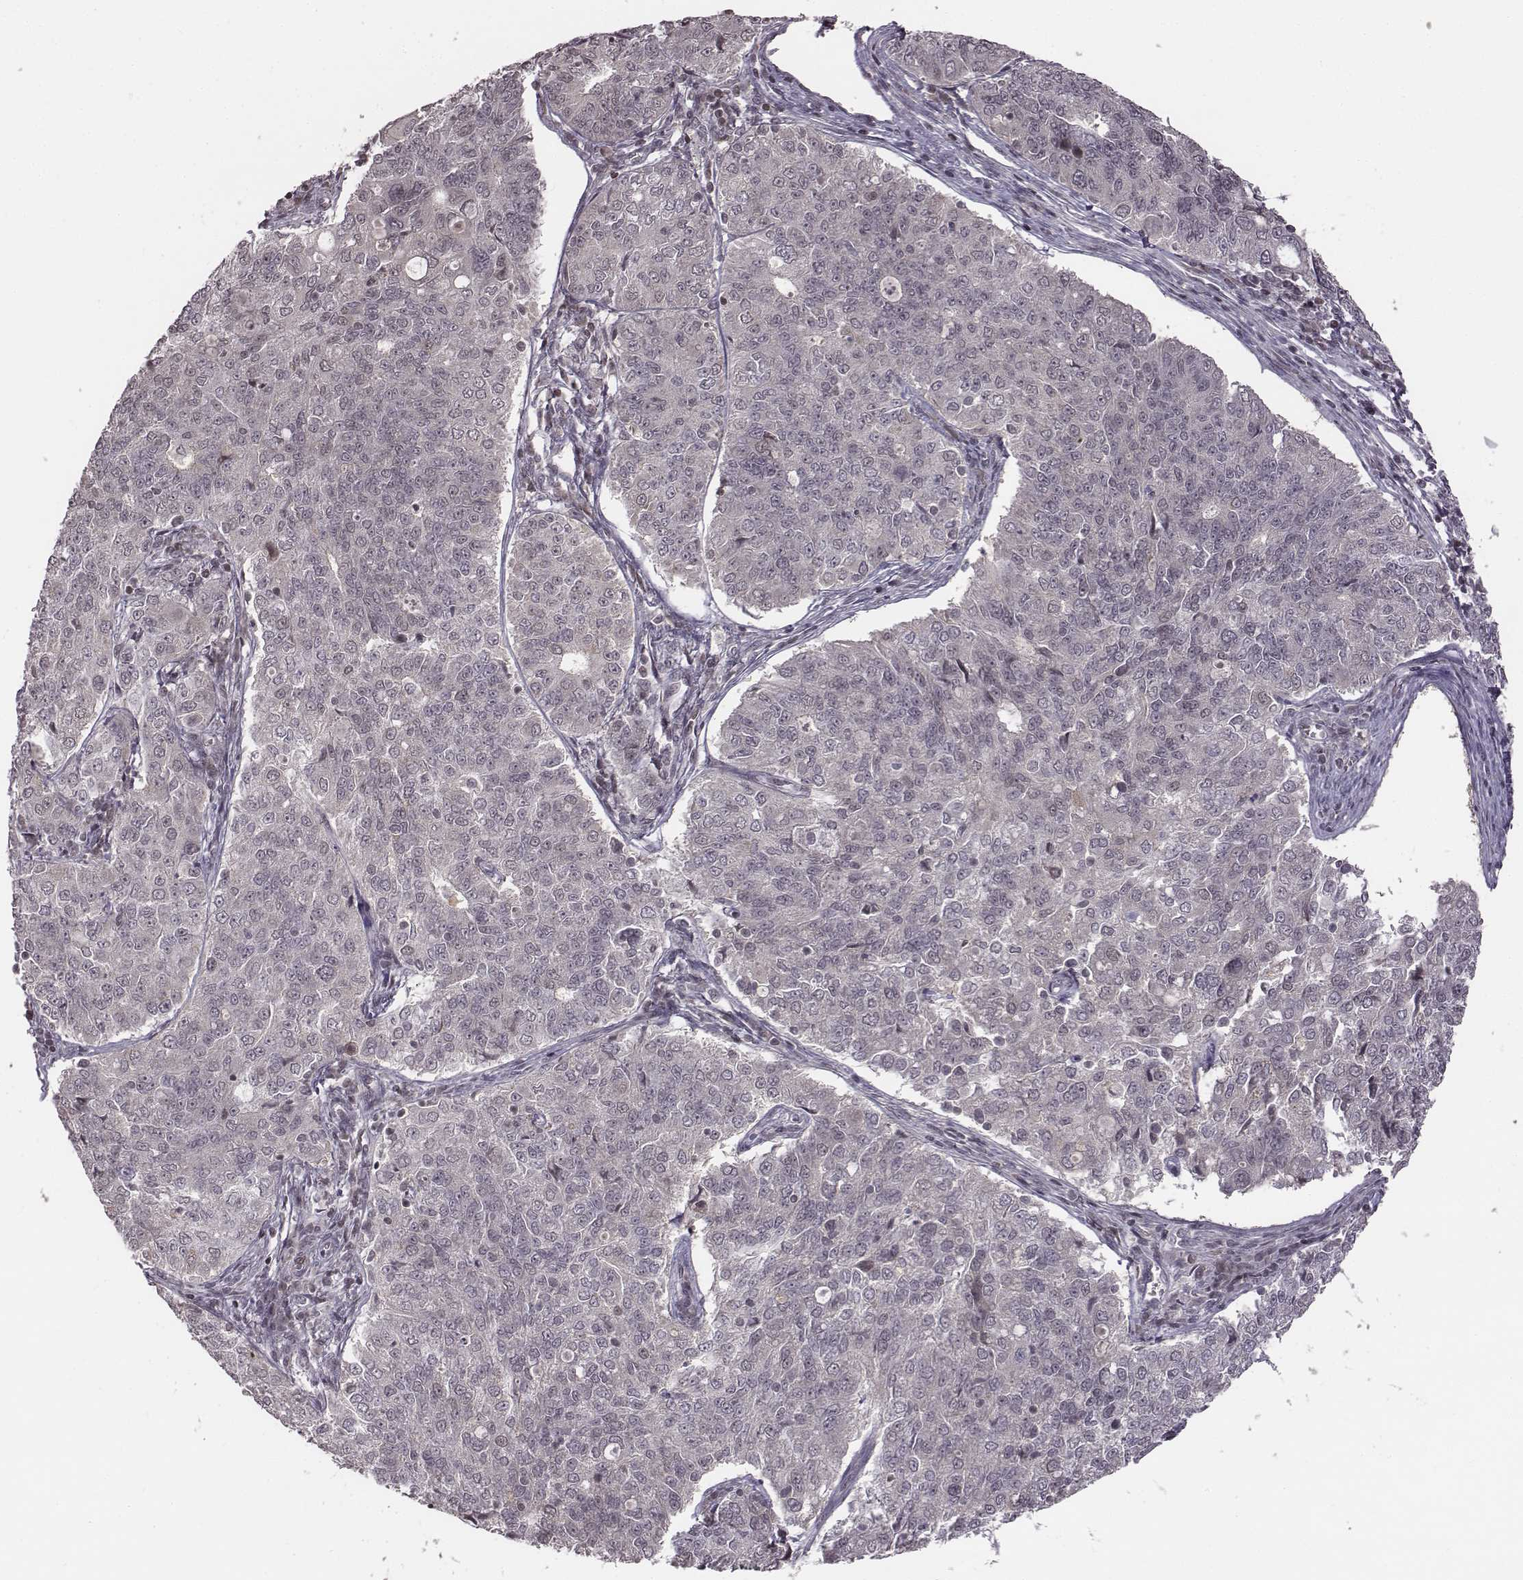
{"staining": {"intensity": "negative", "quantity": "none", "location": "none"}, "tissue": "endometrial cancer", "cell_type": "Tumor cells", "image_type": "cancer", "snomed": [{"axis": "morphology", "description": "Adenocarcinoma, NOS"}, {"axis": "topography", "description": "Endometrium"}], "caption": "Tumor cells show no significant staining in endometrial cancer (adenocarcinoma).", "gene": "GRM4", "patient": {"sex": "female", "age": 43}}